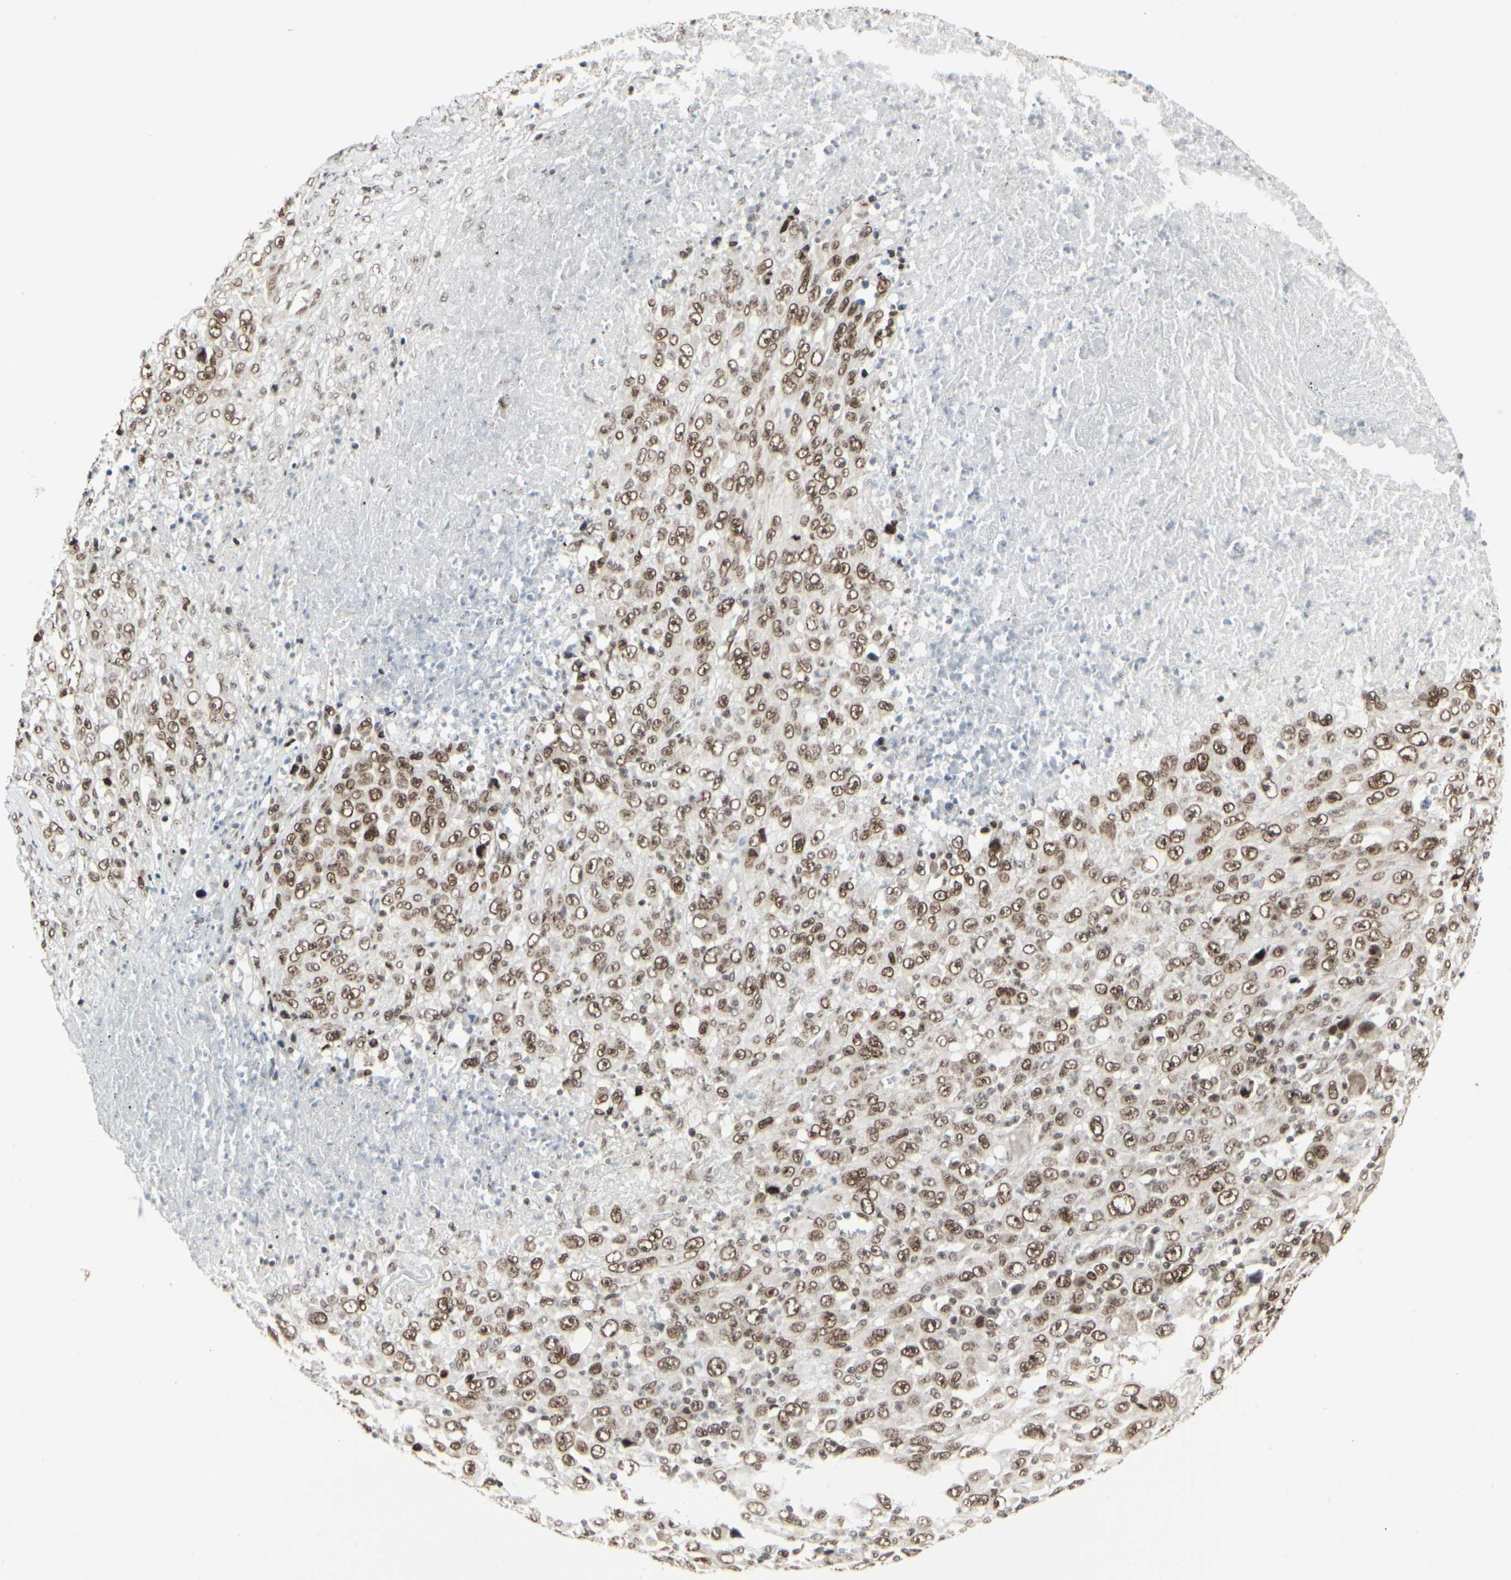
{"staining": {"intensity": "moderate", "quantity": ">75%", "location": "nuclear"}, "tissue": "melanoma", "cell_type": "Tumor cells", "image_type": "cancer", "snomed": [{"axis": "morphology", "description": "Malignant melanoma, Metastatic site"}, {"axis": "topography", "description": "Skin"}], "caption": "Immunohistochemical staining of human melanoma exhibits moderate nuclear protein positivity in about >75% of tumor cells.", "gene": "HMG20A", "patient": {"sex": "female", "age": 56}}